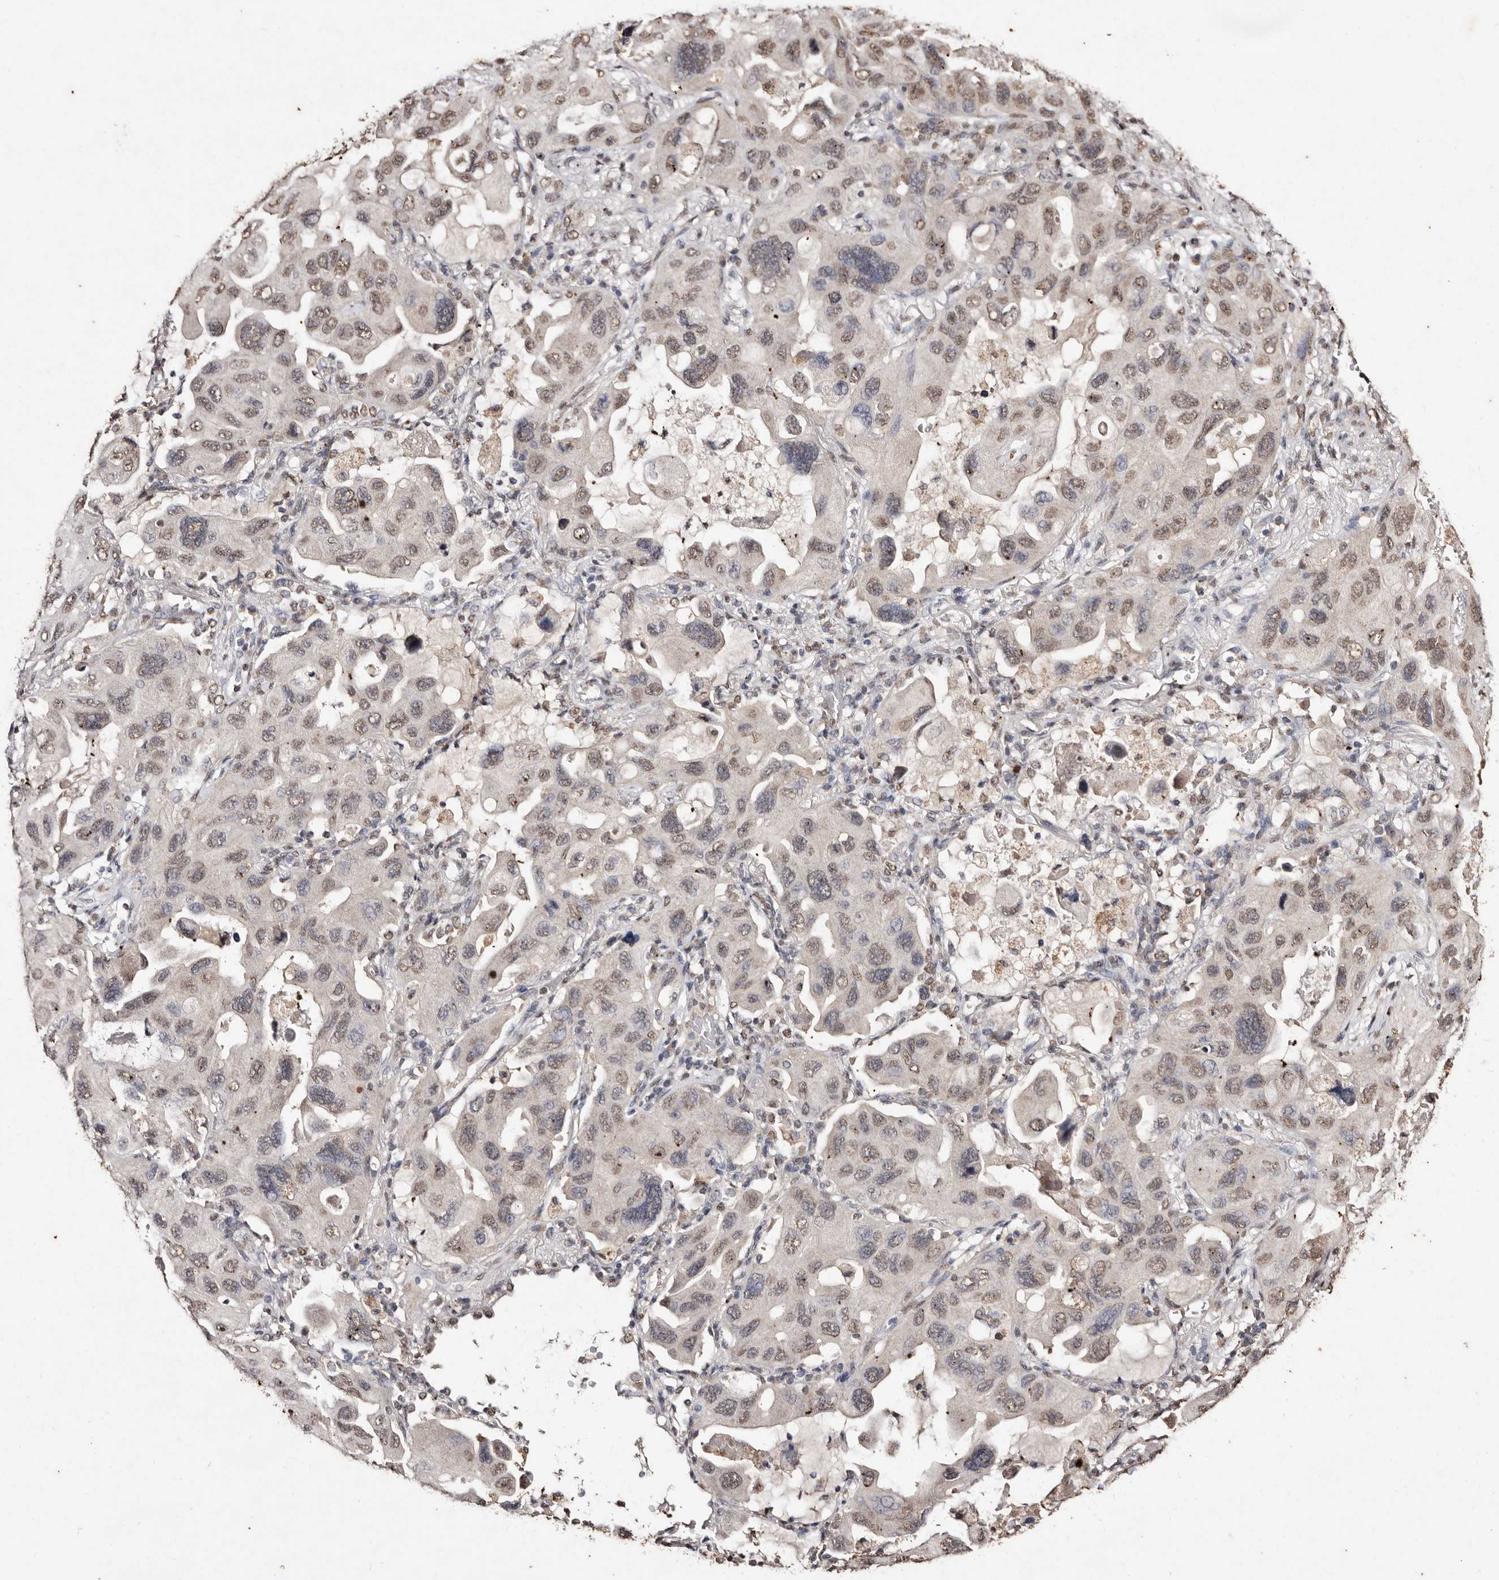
{"staining": {"intensity": "moderate", "quantity": ">75%", "location": "nuclear"}, "tissue": "lung cancer", "cell_type": "Tumor cells", "image_type": "cancer", "snomed": [{"axis": "morphology", "description": "Squamous cell carcinoma, NOS"}, {"axis": "topography", "description": "Lung"}], "caption": "An image of lung cancer stained for a protein exhibits moderate nuclear brown staining in tumor cells.", "gene": "ERBB4", "patient": {"sex": "female", "age": 73}}